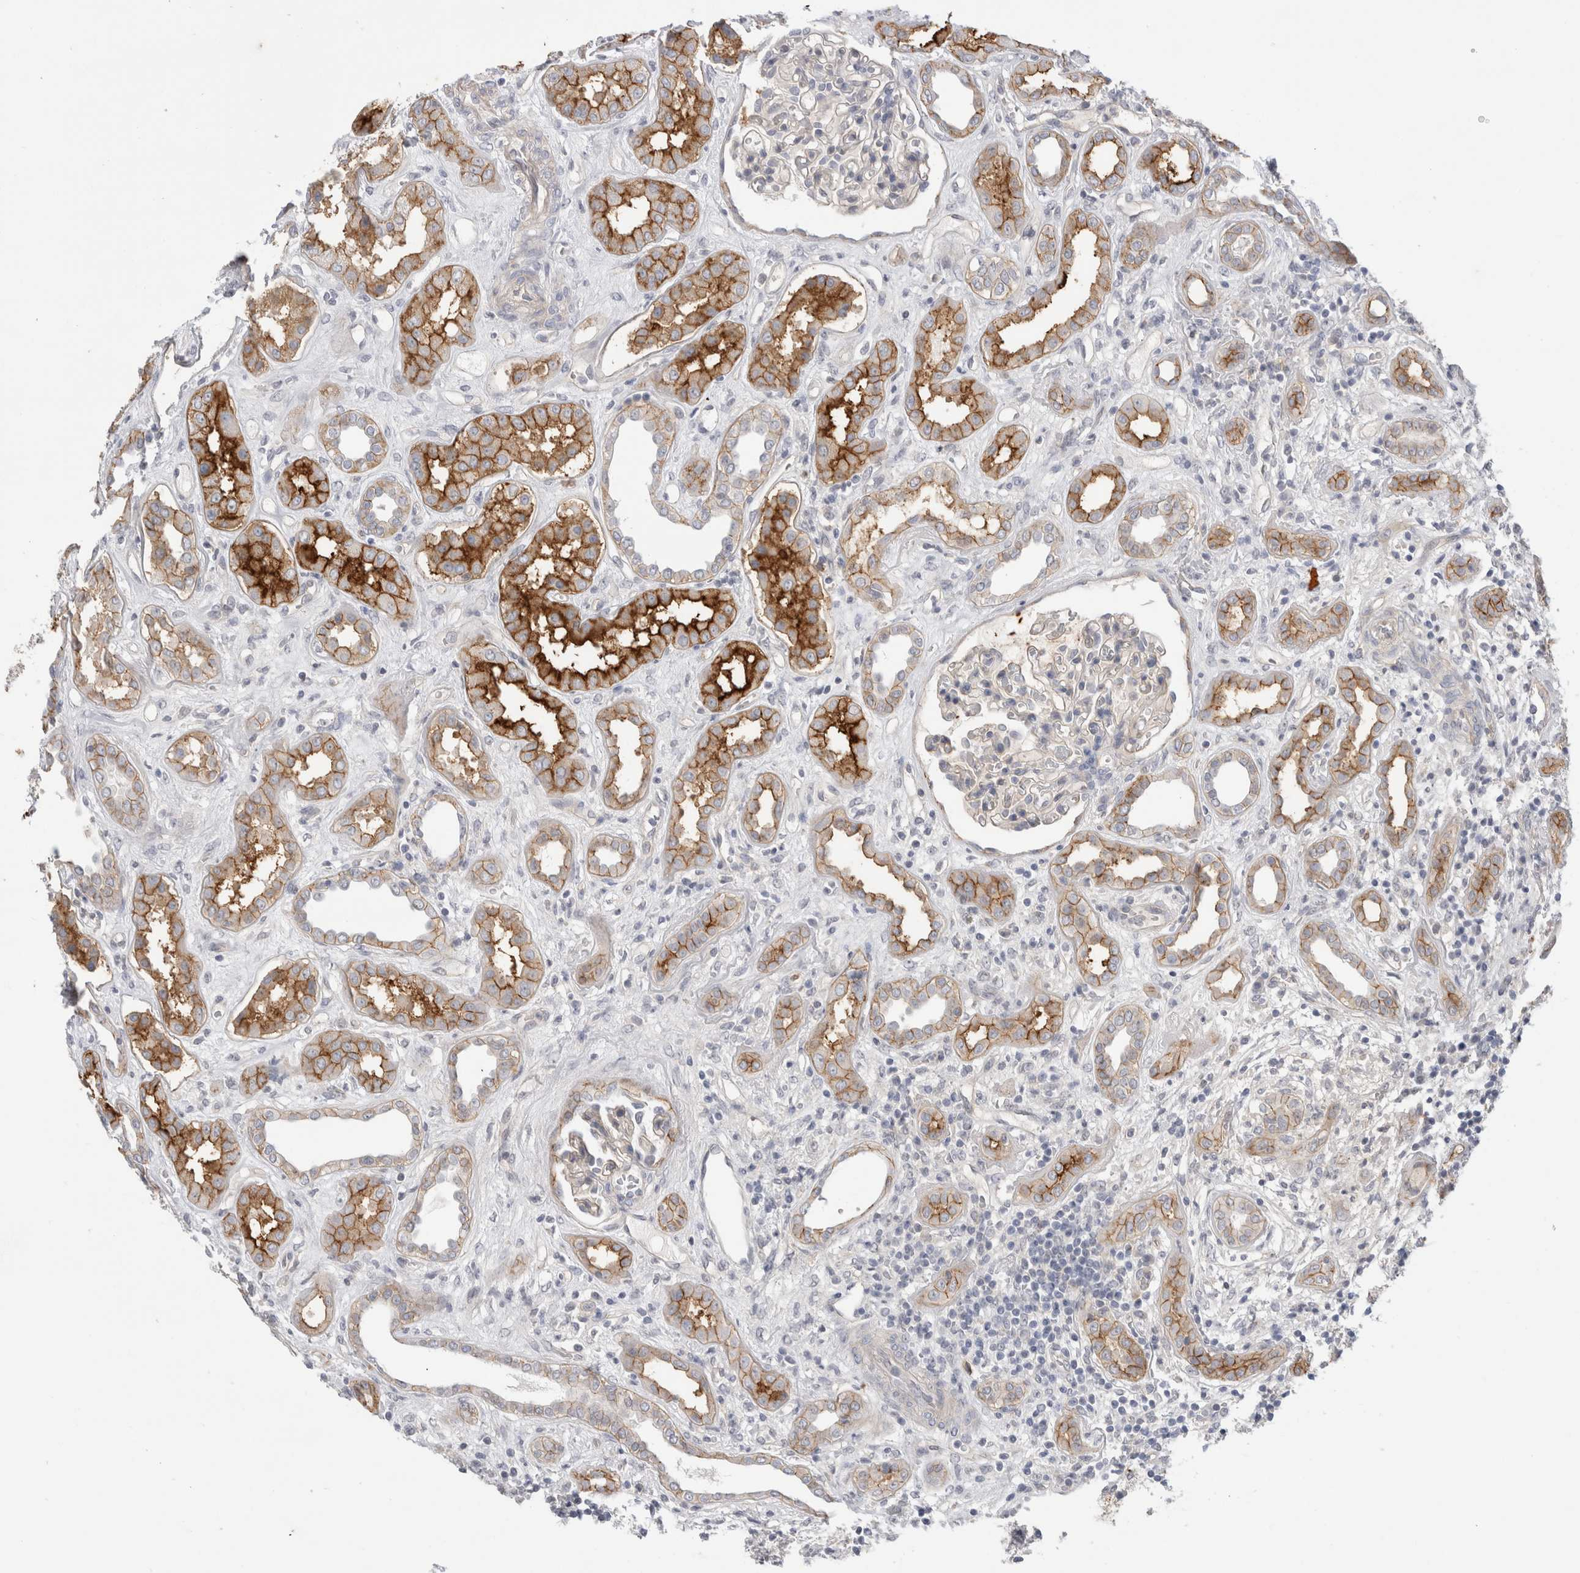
{"staining": {"intensity": "negative", "quantity": "none", "location": "none"}, "tissue": "kidney", "cell_type": "Cells in glomeruli", "image_type": "normal", "snomed": [{"axis": "morphology", "description": "Normal tissue, NOS"}, {"axis": "topography", "description": "Kidney"}], "caption": "IHC histopathology image of benign kidney: kidney stained with DAB demonstrates no significant protein expression in cells in glomeruli.", "gene": "VANGL1", "patient": {"sex": "male", "age": 59}}